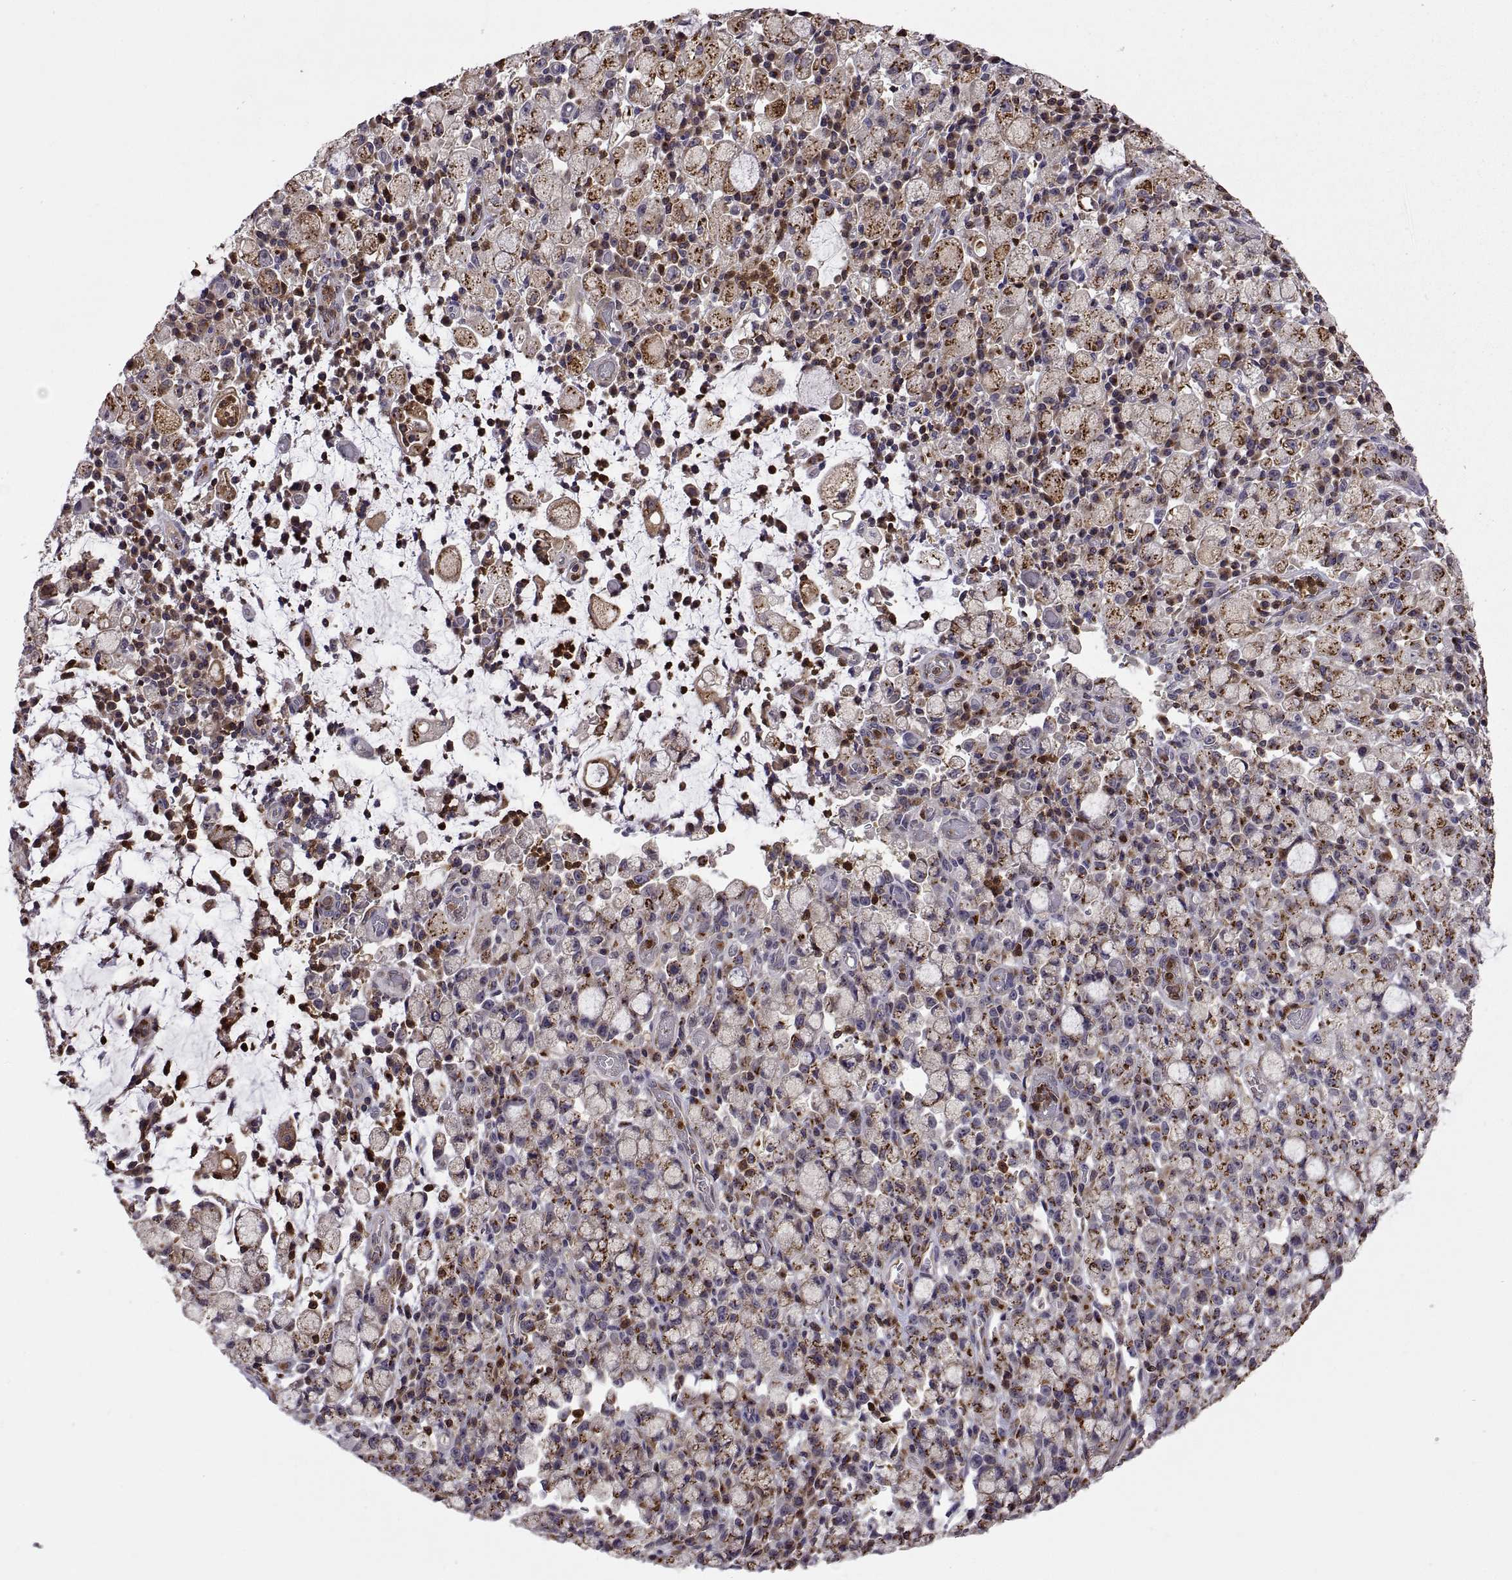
{"staining": {"intensity": "strong", "quantity": ">75%", "location": "cytoplasmic/membranous"}, "tissue": "stomach cancer", "cell_type": "Tumor cells", "image_type": "cancer", "snomed": [{"axis": "morphology", "description": "Adenocarcinoma, NOS"}, {"axis": "topography", "description": "Stomach"}], "caption": "Adenocarcinoma (stomach) was stained to show a protein in brown. There is high levels of strong cytoplasmic/membranous expression in approximately >75% of tumor cells.", "gene": "ACAP1", "patient": {"sex": "male", "age": 58}}